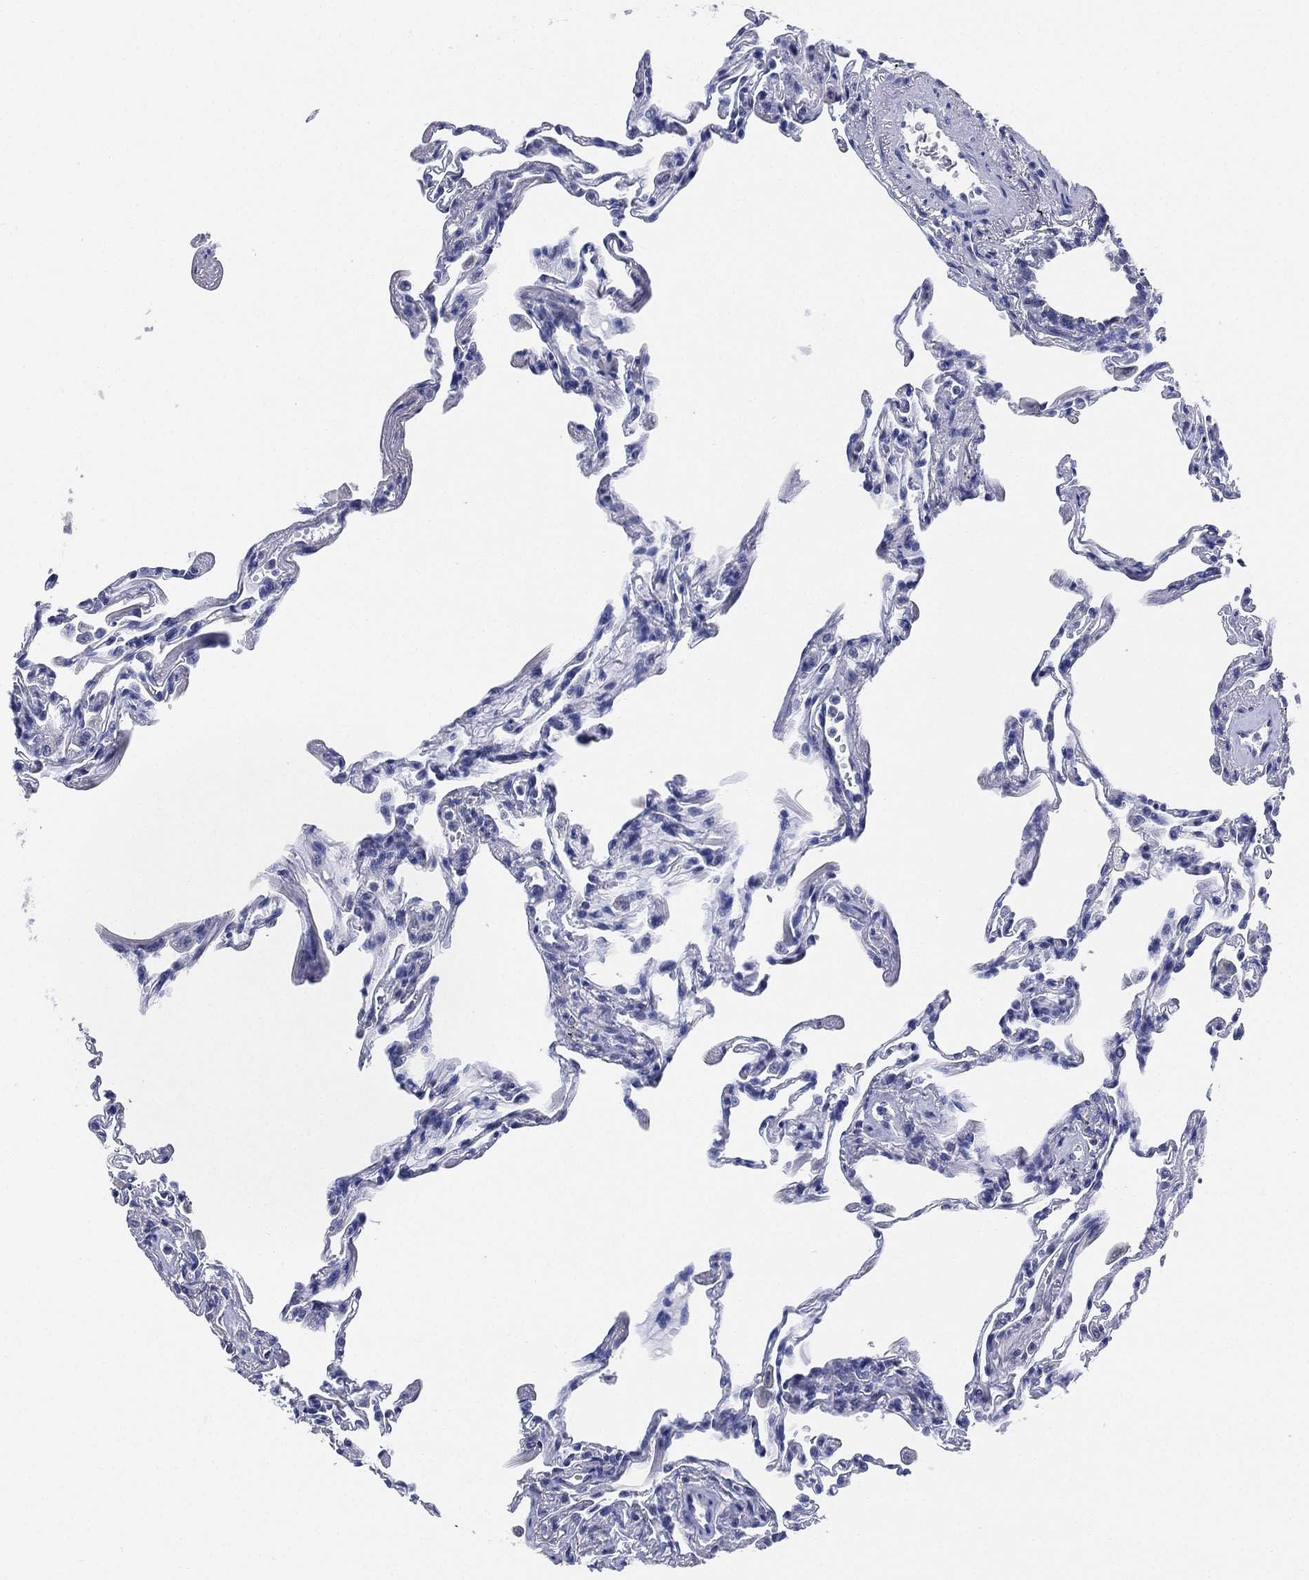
{"staining": {"intensity": "negative", "quantity": "none", "location": "none"}, "tissue": "lung", "cell_type": "Alveolar cells", "image_type": "normal", "snomed": [{"axis": "morphology", "description": "Normal tissue, NOS"}, {"axis": "topography", "description": "Lung"}], "caption": "A high-resolution image shows immunohistochemistry (IHC) staining of benign lung, which displays no significant positivity in alveolar cells.", "gene": "IYD", "patient": {"sex": "female", "age": 57}}